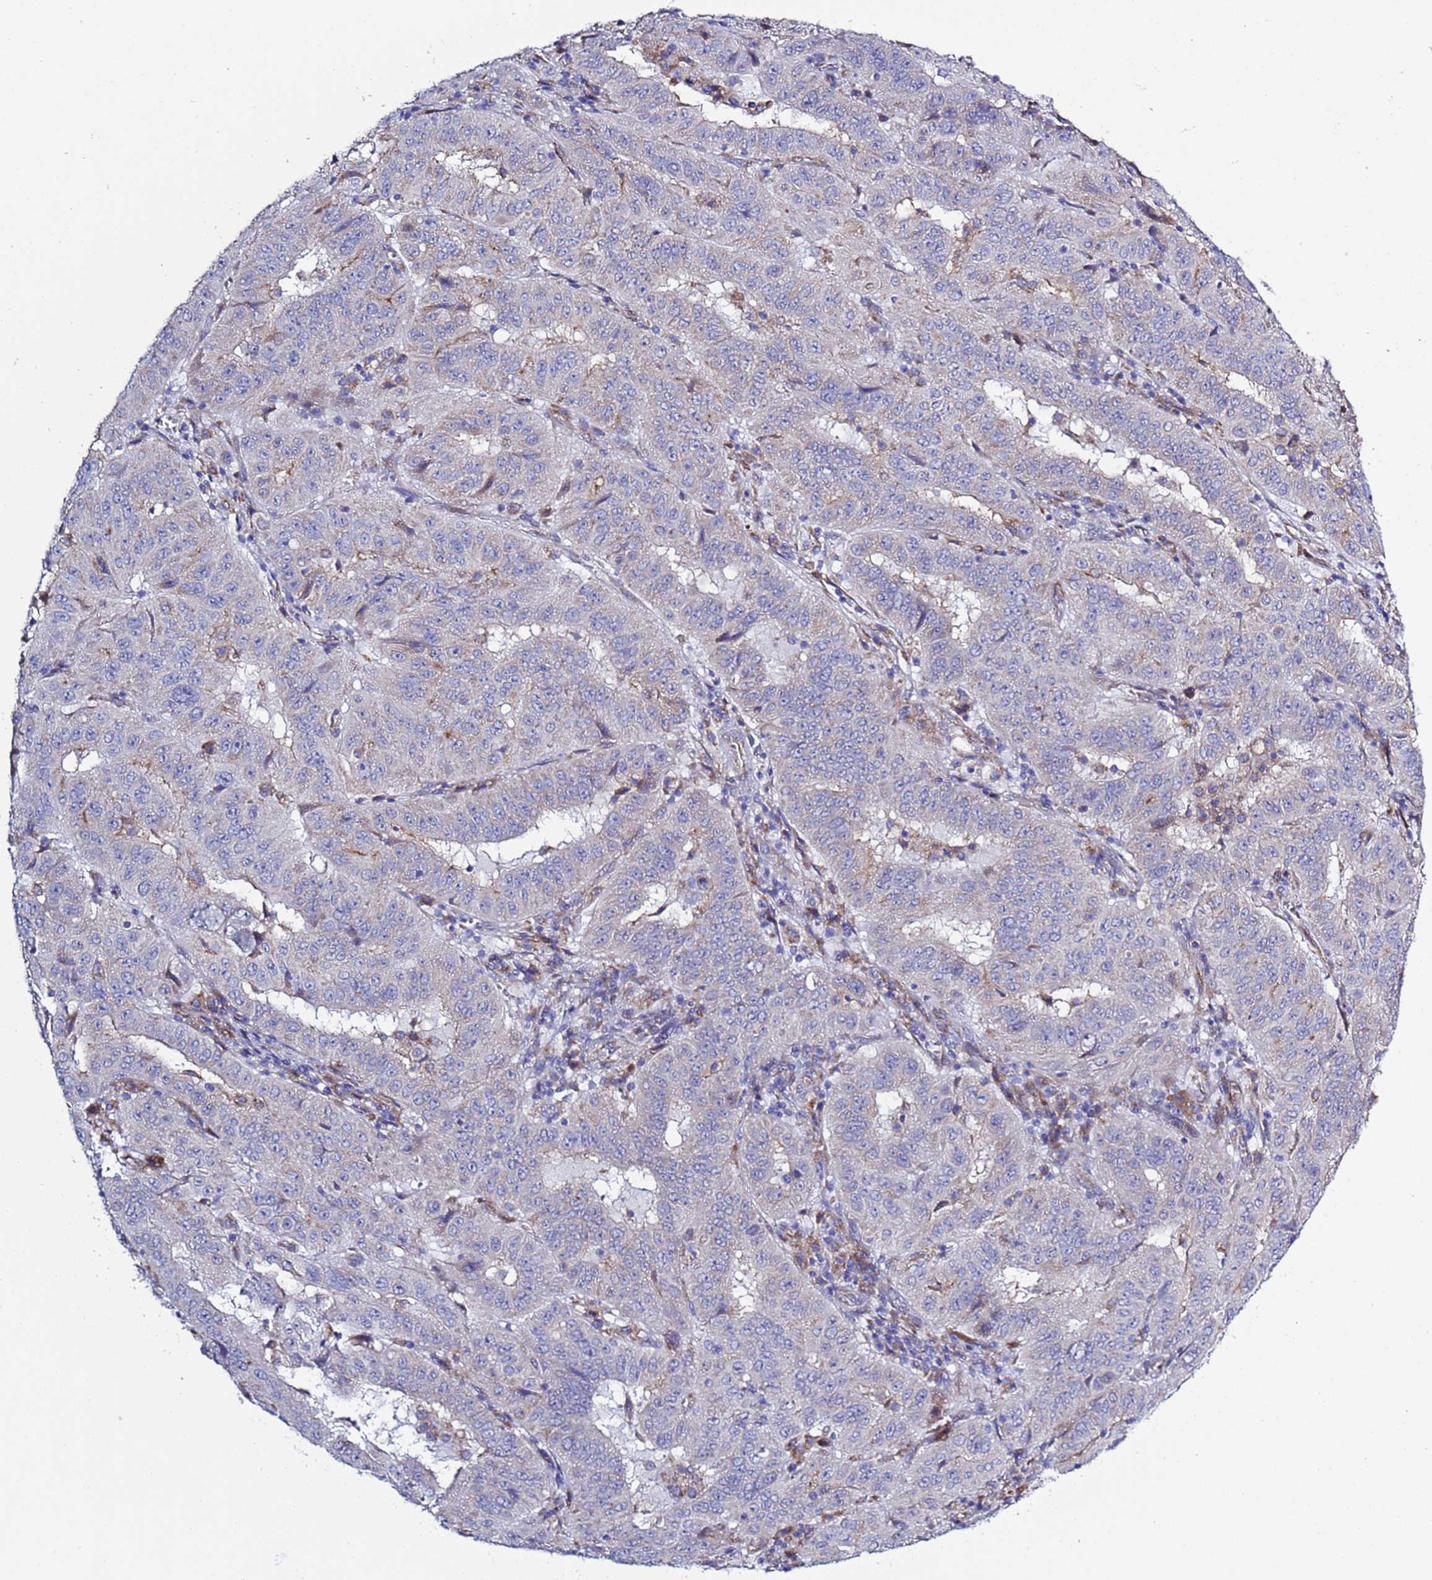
{"staining": {"intensity": "negative", "quantity": "none", "location": "none"}, "tissue": "pancreatic cancer", "cell_type": "Tumor cells", "image_type": "cancer", "snomed": [{"axis": "morphology", "description": "Adenocarcinoma, NOS"}, {"axis": "topography", "description": "Pancreas"}], "caption": "Image shows no significant protein staining in tumor cells of pancreatic cancer (adenocarcinoma).", "gene": "ABHD17B", "patient": {"sex": "male", "age": 63}}